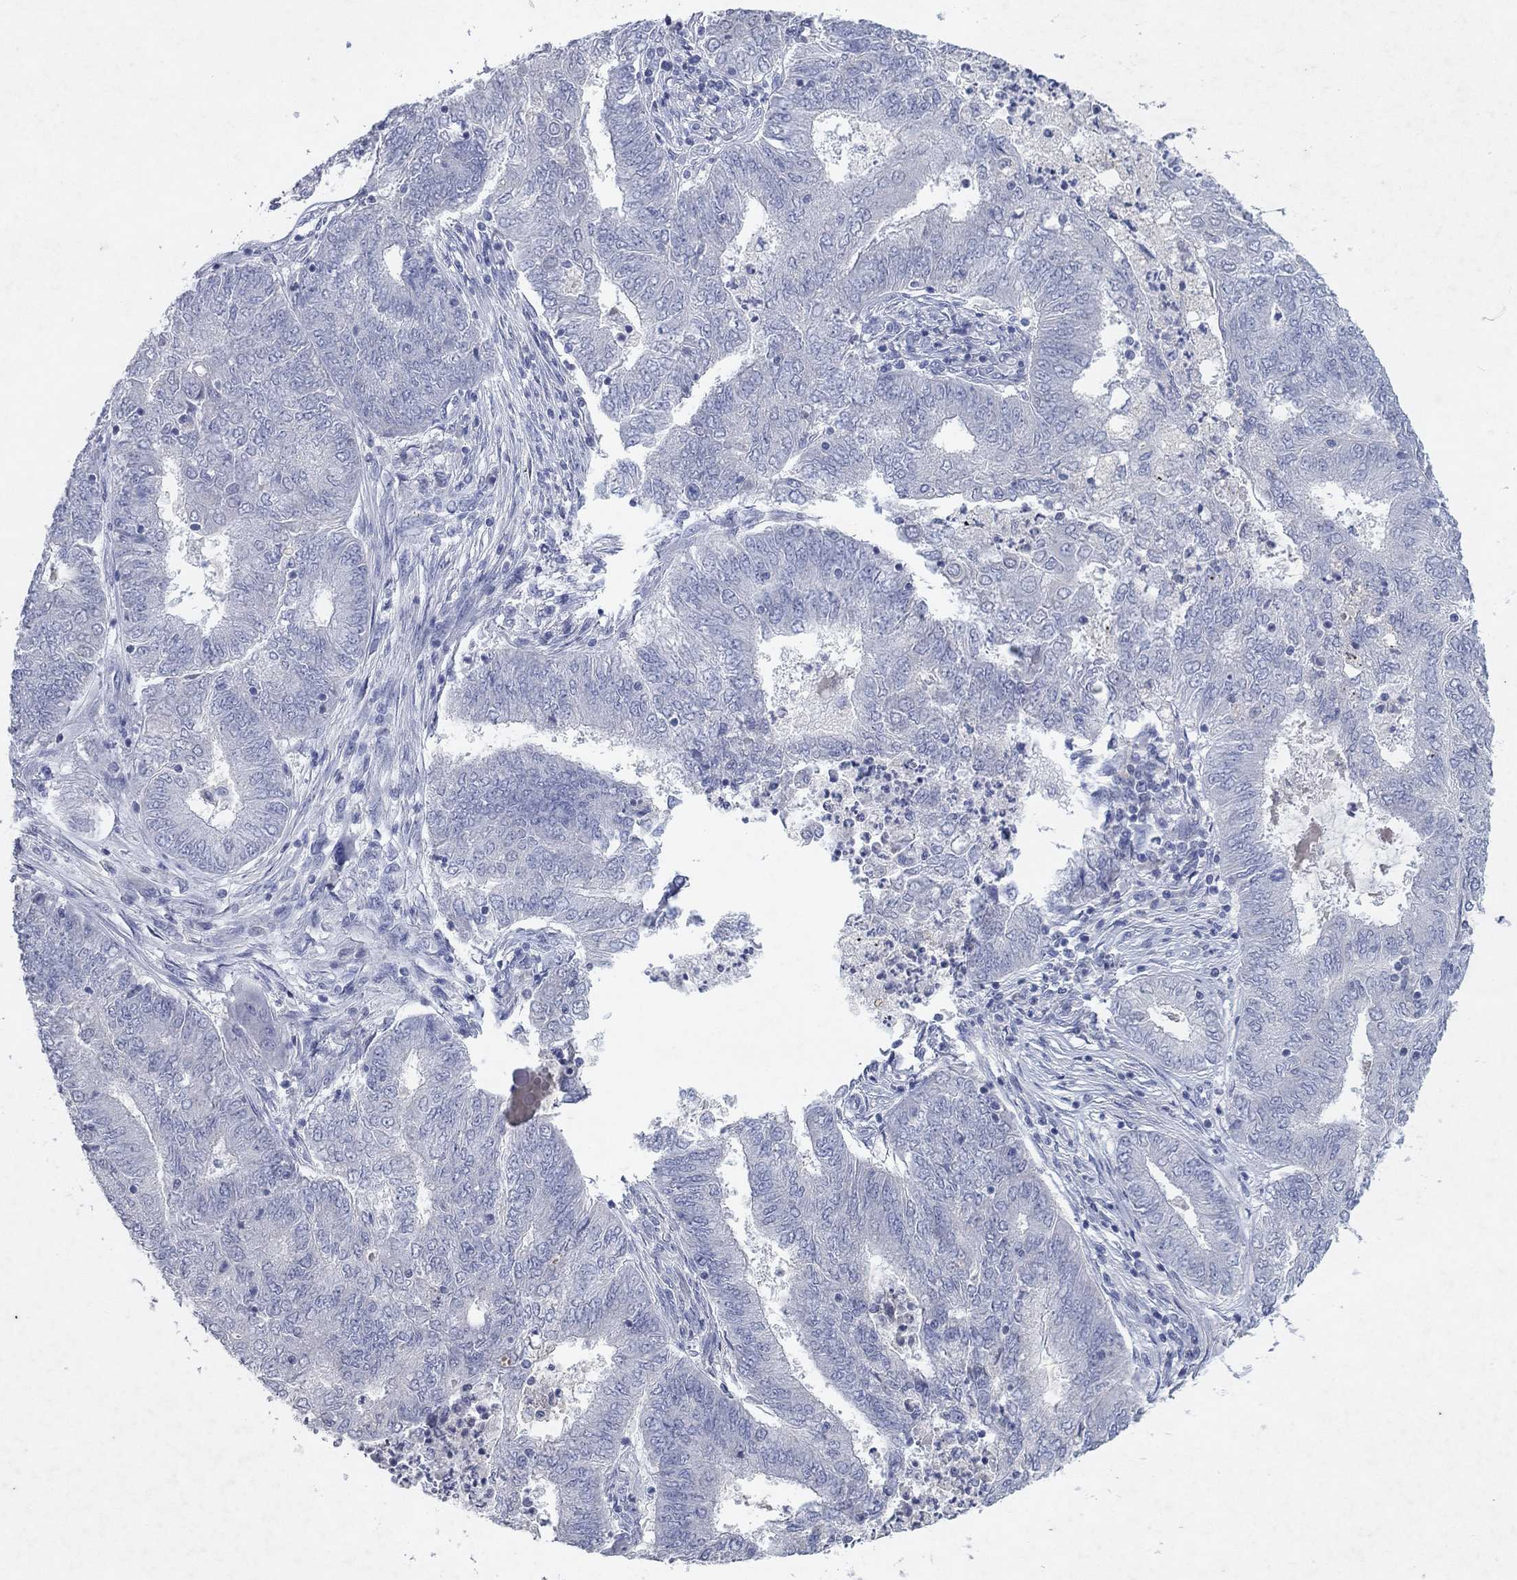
{"staining": {"intensity": "negative", "quantity": "none", "location": "none"}, "tissue": "endometrial cancer", "cell_type": "Tumor cells", "image_type": "cancer", "snomed": [{"axis": "morphology", "description": "Adenocarcinoma, NOS"}, {"axis": "topography", "description": "Endometrium"}], "caption": "DAB immunohistochemical staining of human adenocarcinoma (endometrial) reveals no significant positivity in tumor cells.", "gene": "KRT40", "patient": {"sex": "female", "age": 62}}